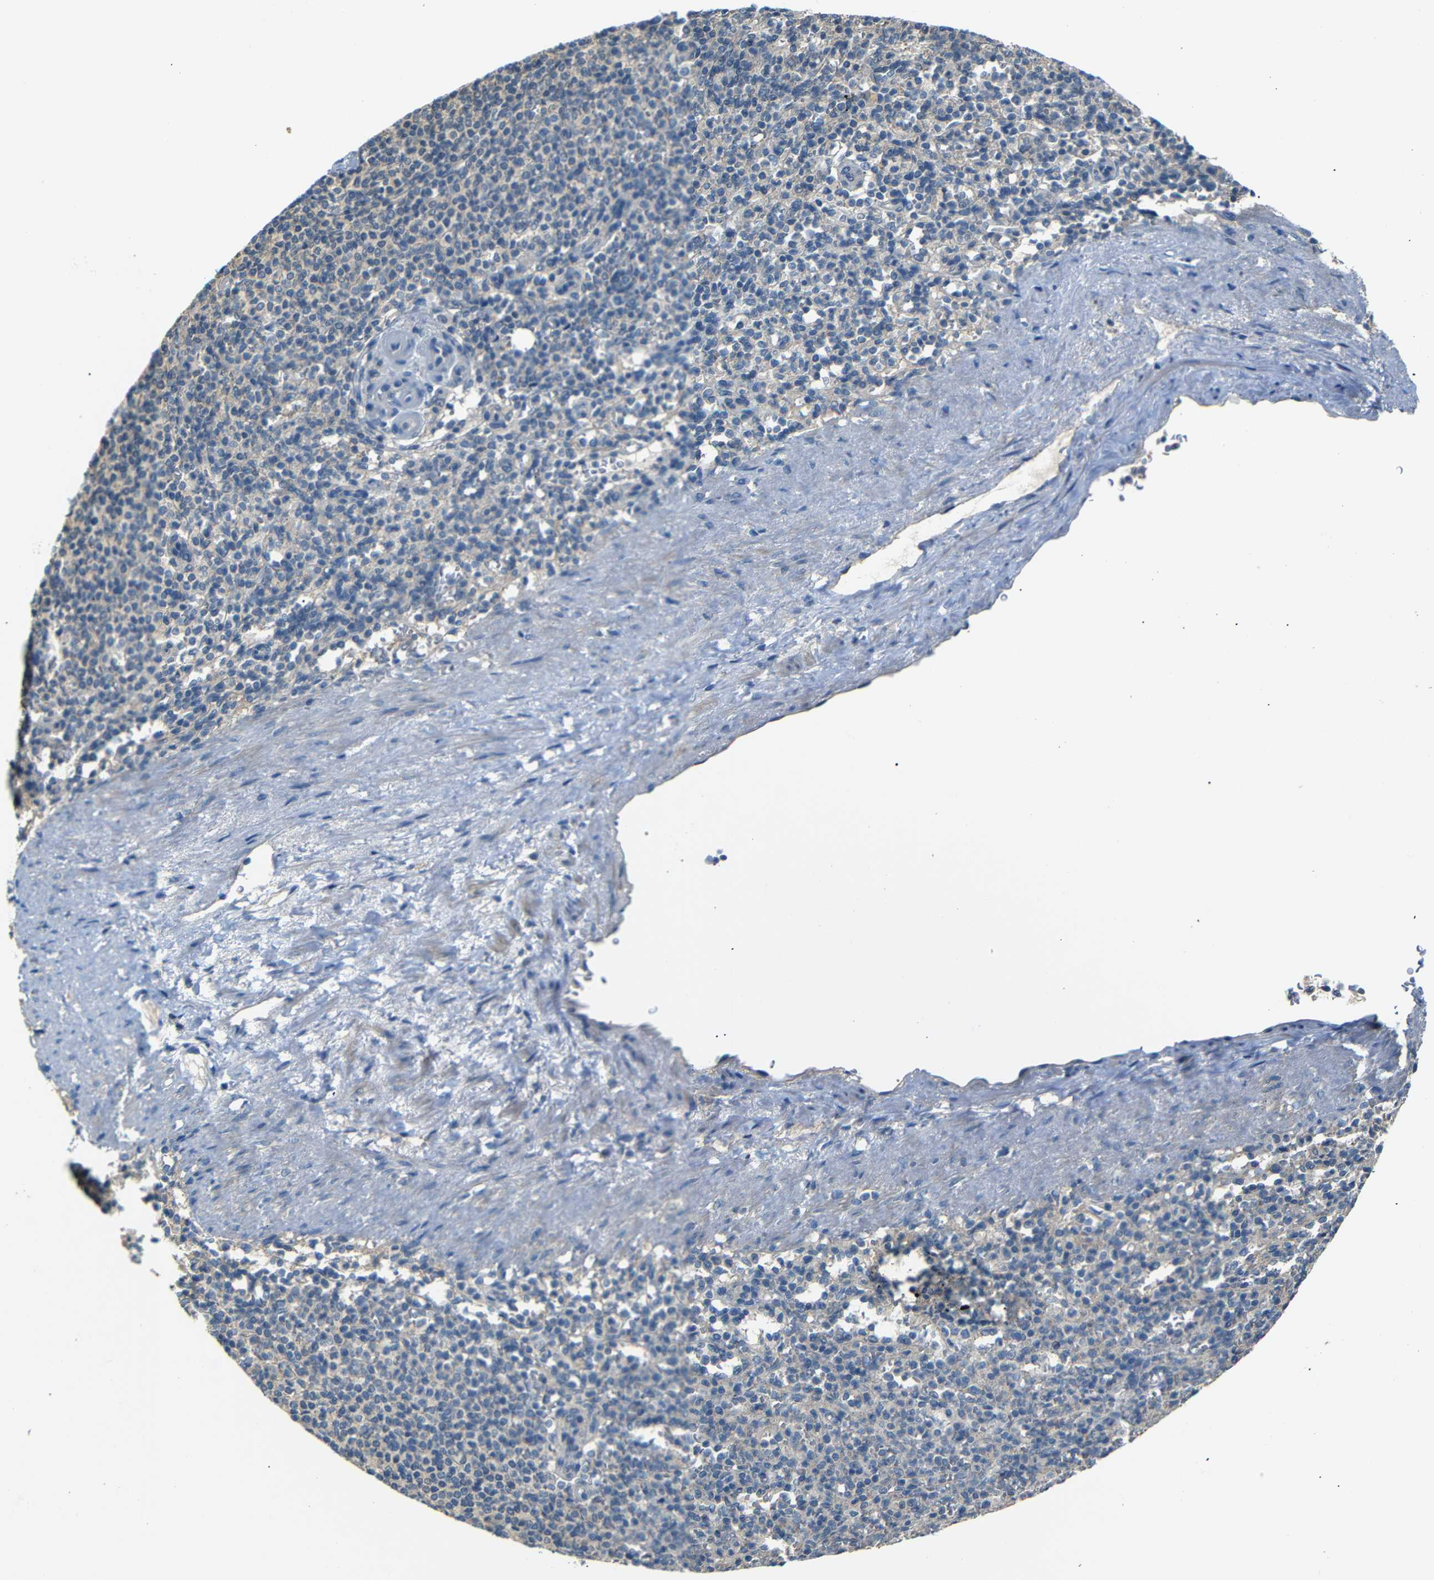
{"staining": {"intensity": "negative", "quantity": "none", "location": "none"}, "tissue": "spleen", "cell_type": "Cells in red pulp", "image_type": "normal", "snomed": [{"axis": "morphology", "description": "Normal tissue, NOS"}, {"axis": "topography", "description": "Spleen"}], "caption": "High magnification brightfield microscopy of benign spleen stained with DAB (3,3'-diaminobenzidine) (brown) and counterstained with hematoxylin (blue): cells in red pulp show no significant positivity. (Immunohistochemistry (ihc), brightfield microscopy, high magnification).", "gene": "SFN", "patient": {"sex": "female", "age": 74}}